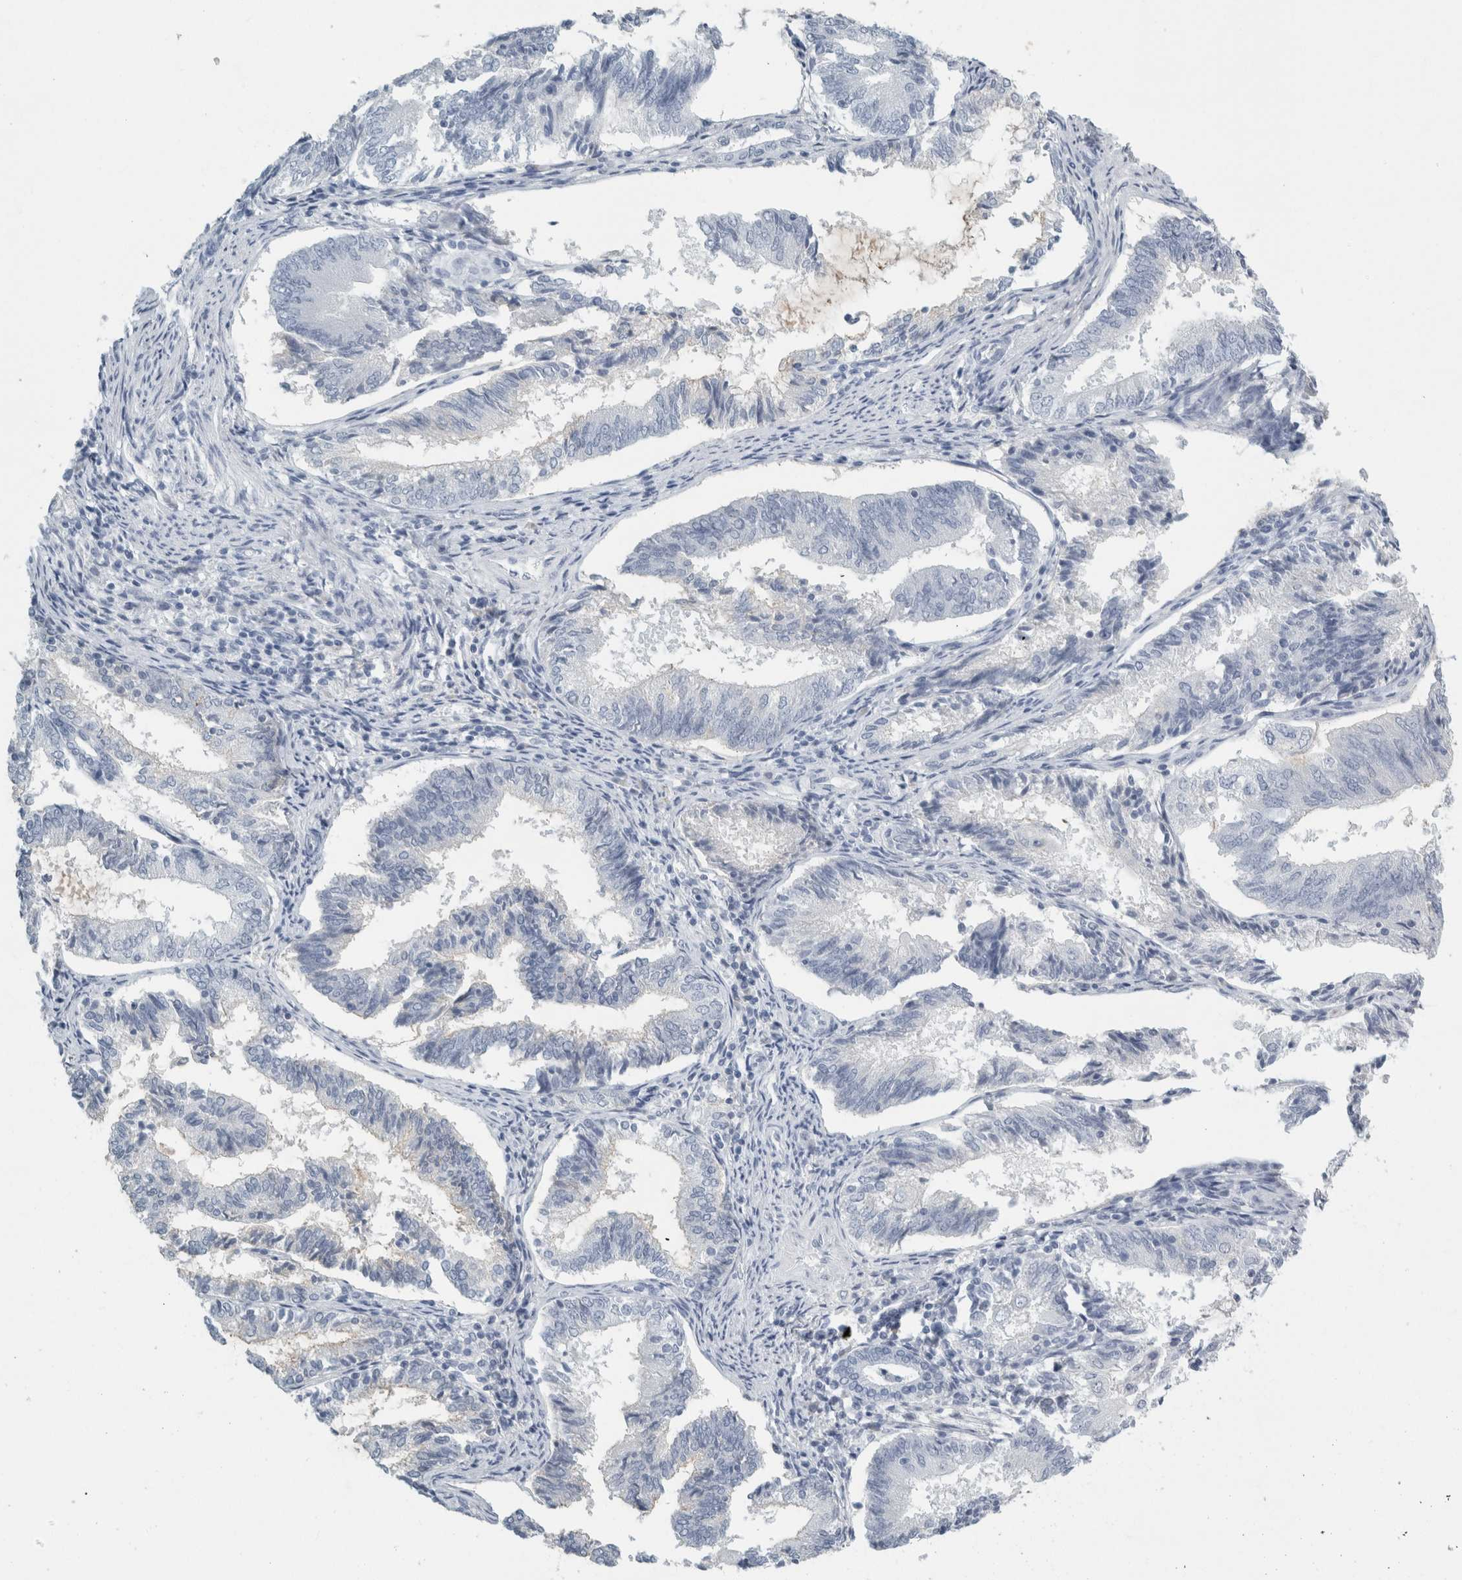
{"staining": {"intensity": "negative", "quantity": "none", "location": "none"}, "tissue": "endometrial cancer", "cell_type": "Tumor cells", "image_type": "cancer", "snomed": [{"axis": "morphology", "description": "Adenocarcinoma, NOS"}, {"axis": "topography", "description": "Endometrium"}], "caption": "Endometrial cancer (adenocarcinoma) was stained to show a protein in brown. There is no significant expression in tumor cells.", "gene": "TSPAN8", "patient": {"sex": "female", "age": 81}}